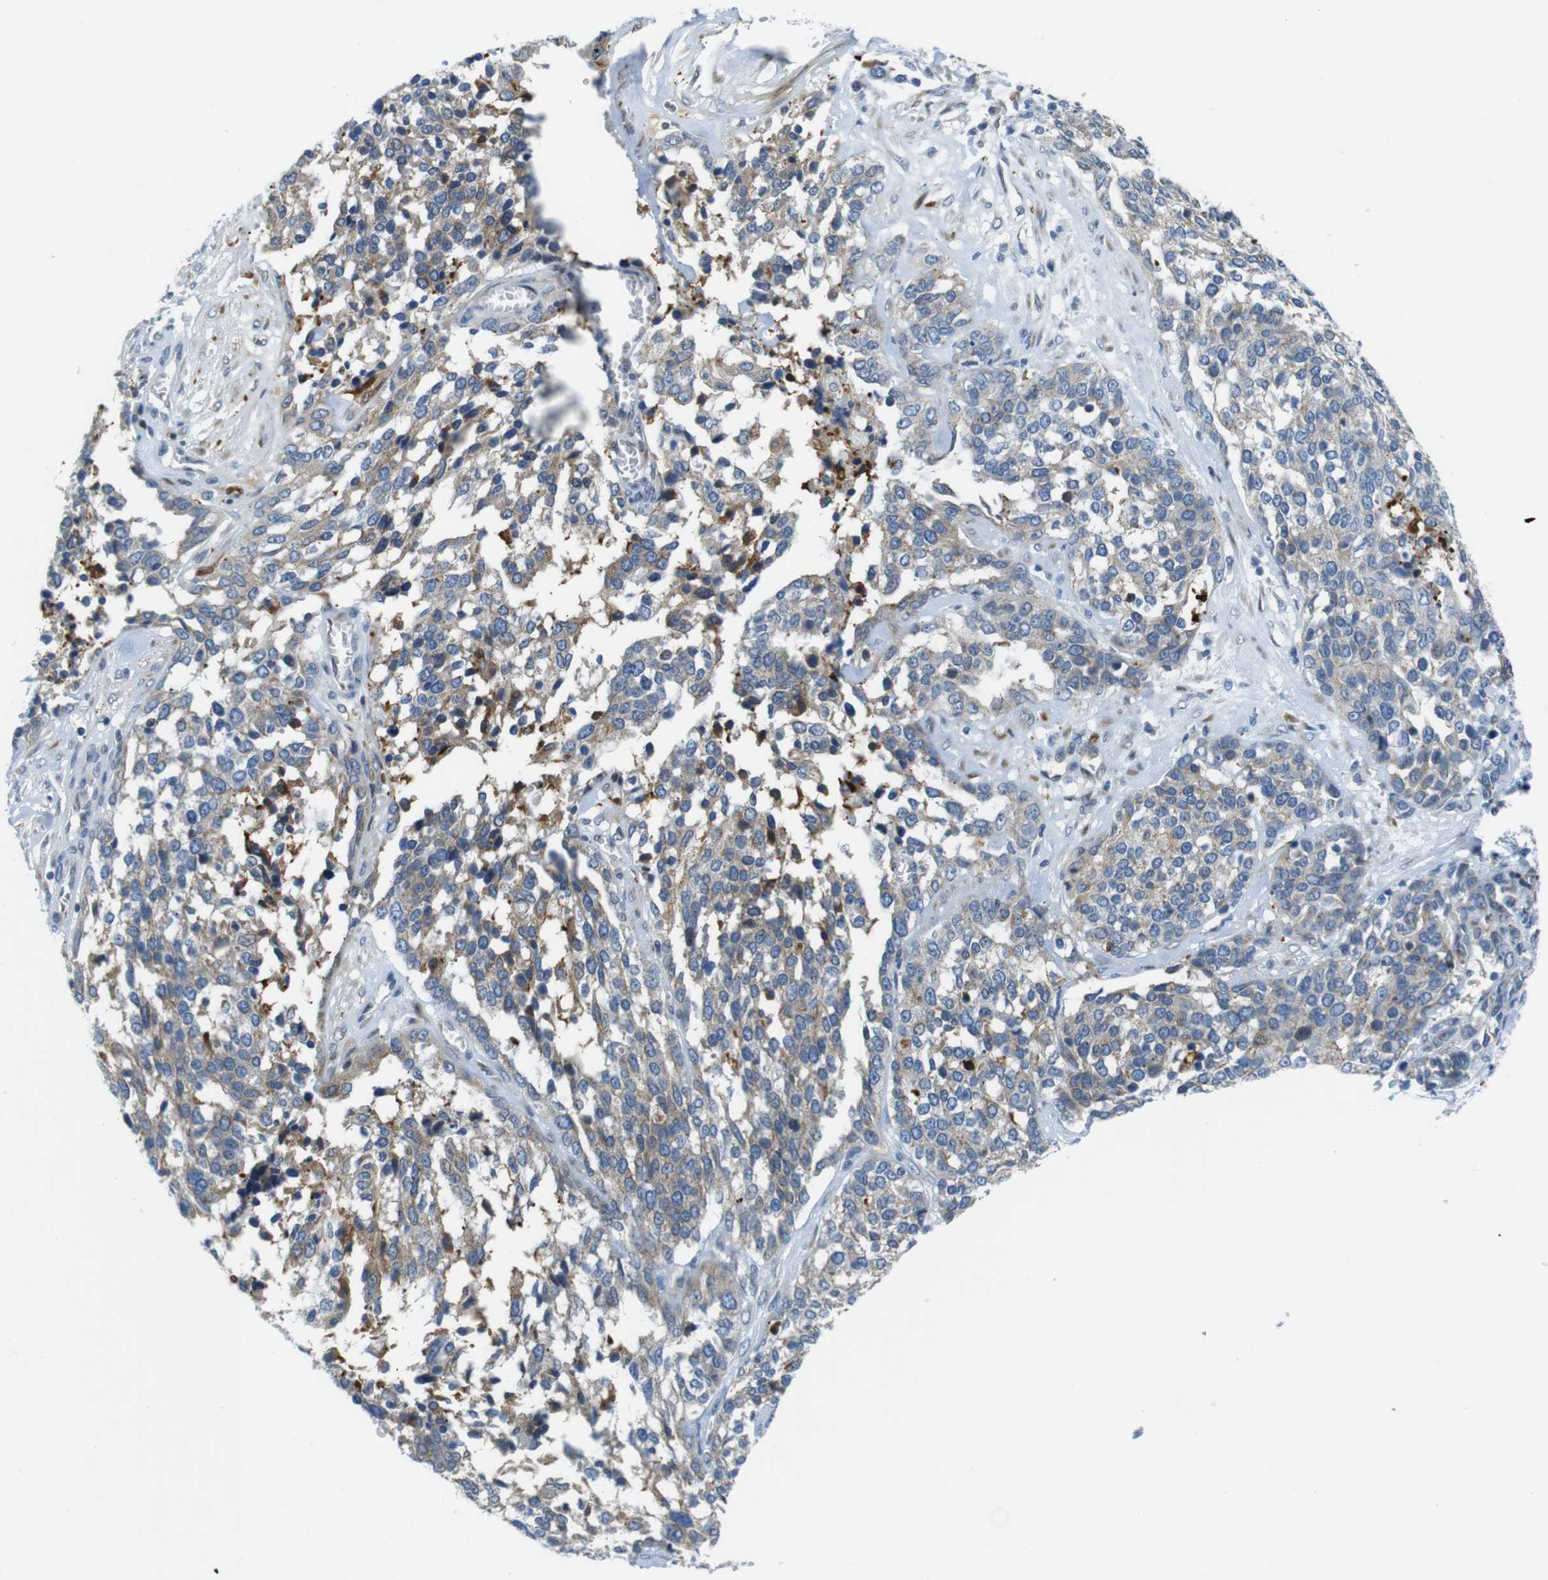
{"staining": {"intensity": "weak", "quantity": ">75%", "location": "cytoplasmic/membranous"}, "tissue": "ovarian cancer", "cell_type": "Tumor cells", "image_type": "cancer", "snomed": [{"axis": "morphology", "description": "Cystadenocarcinoma, serous, NOS"}, {"axis": "topography", "description": "Ovary"}], "caption": "Protein staining shows weak cytoplasmic/membranous staining in approximately >75% of tumor cells in ovarian serous cystadenocarcinoma.", "gene": "ZDHHC3", "patient": {"sex": "female", "age": 44}}